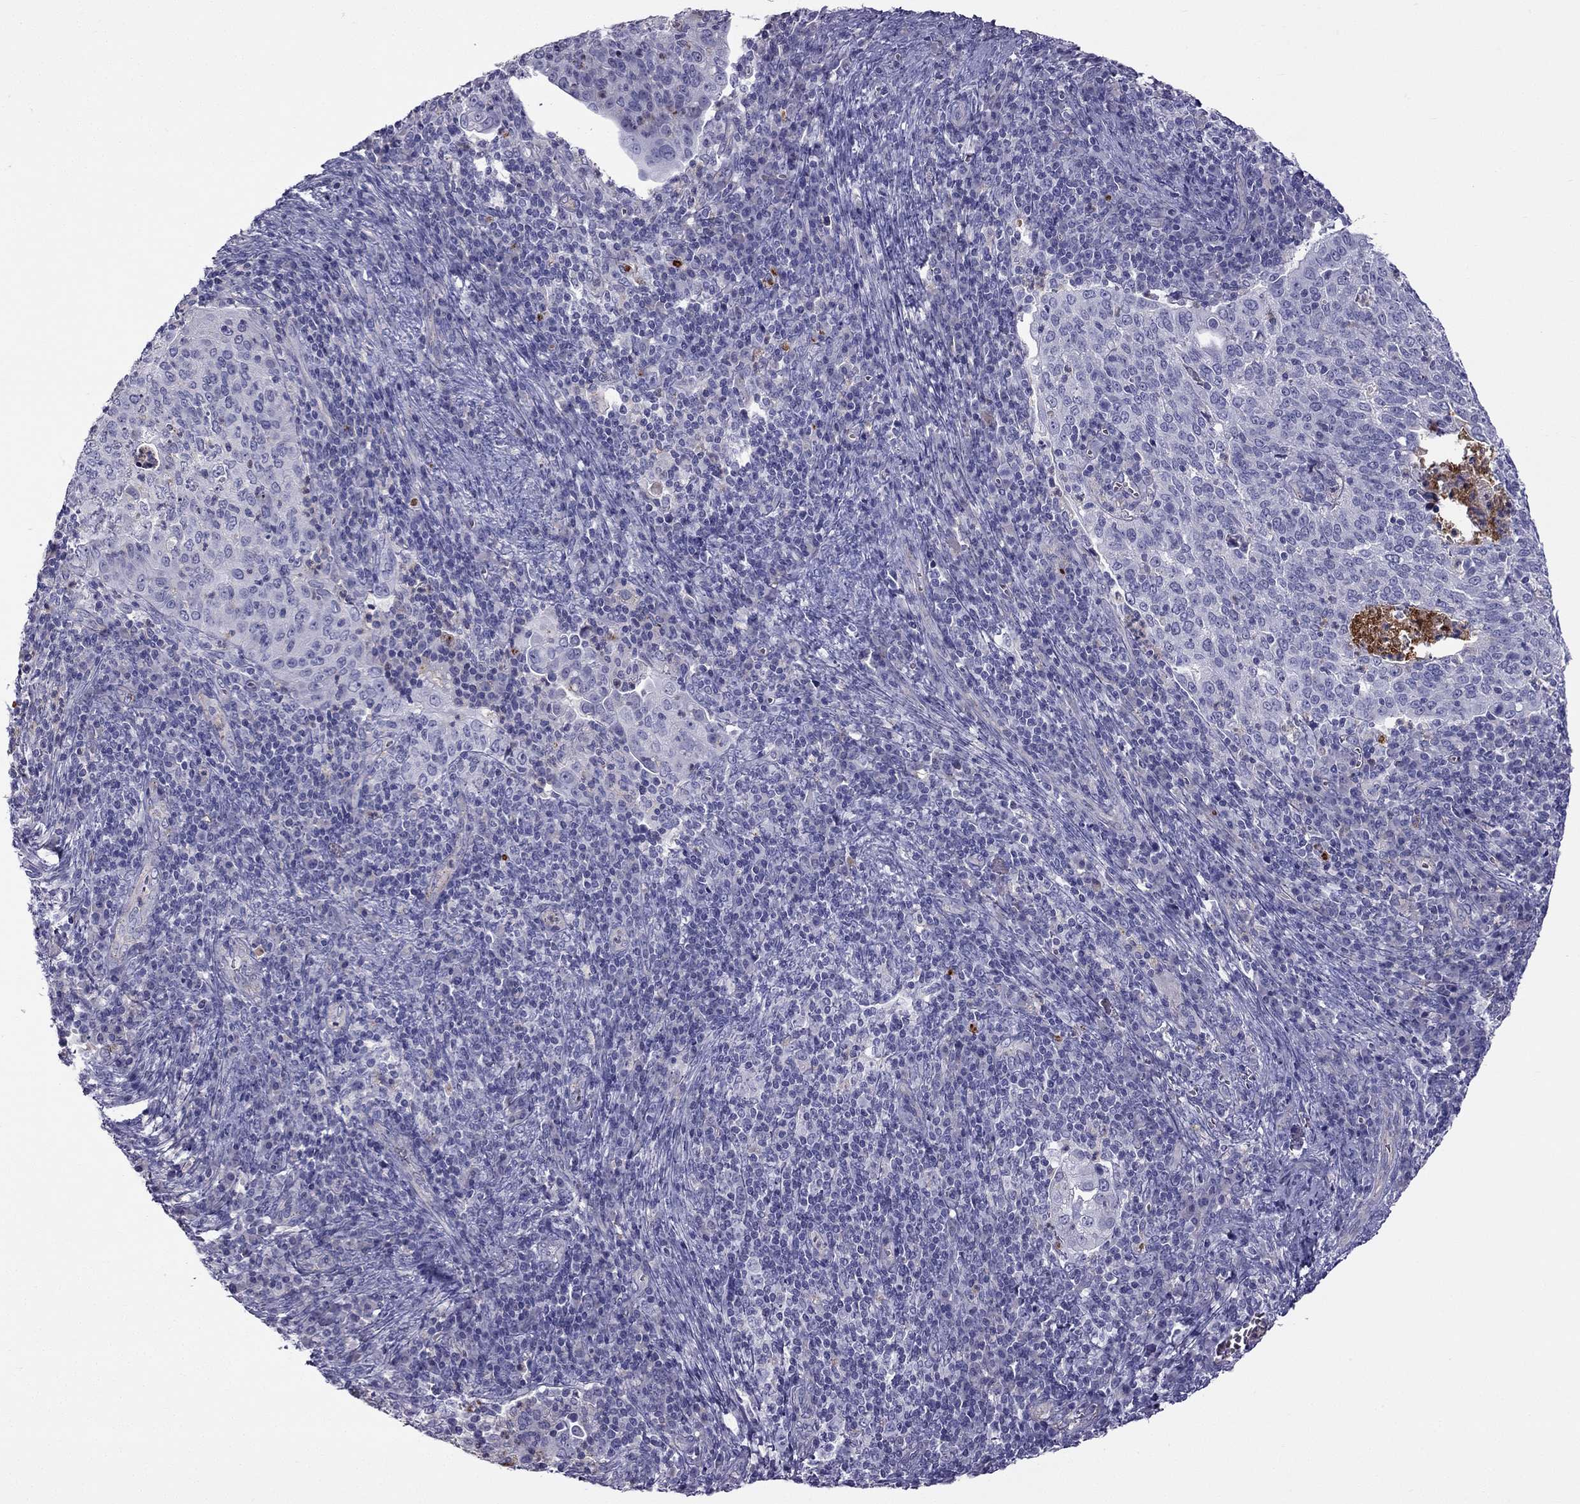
{"staining": {"intensity": "negative", "quantity": "none", "location": "none"}, "tissue": "cervical cancer", "cell_type": "Tumor cells", "image_type": "cancer", "snomed": [{"axis": "morphology", "description": "Squamous cell carcinoma, NOS"}, {"axis": "topography", "description": "Cervix"}], "caption": "DAB (3,3'-diaminobenzidine) immunohistochemical staining of human cervical squamous cell carcinoma displays no significant staining in tumor cells.", "gene": "STOML3", "patient": {"sex": "female", "age": 39}}